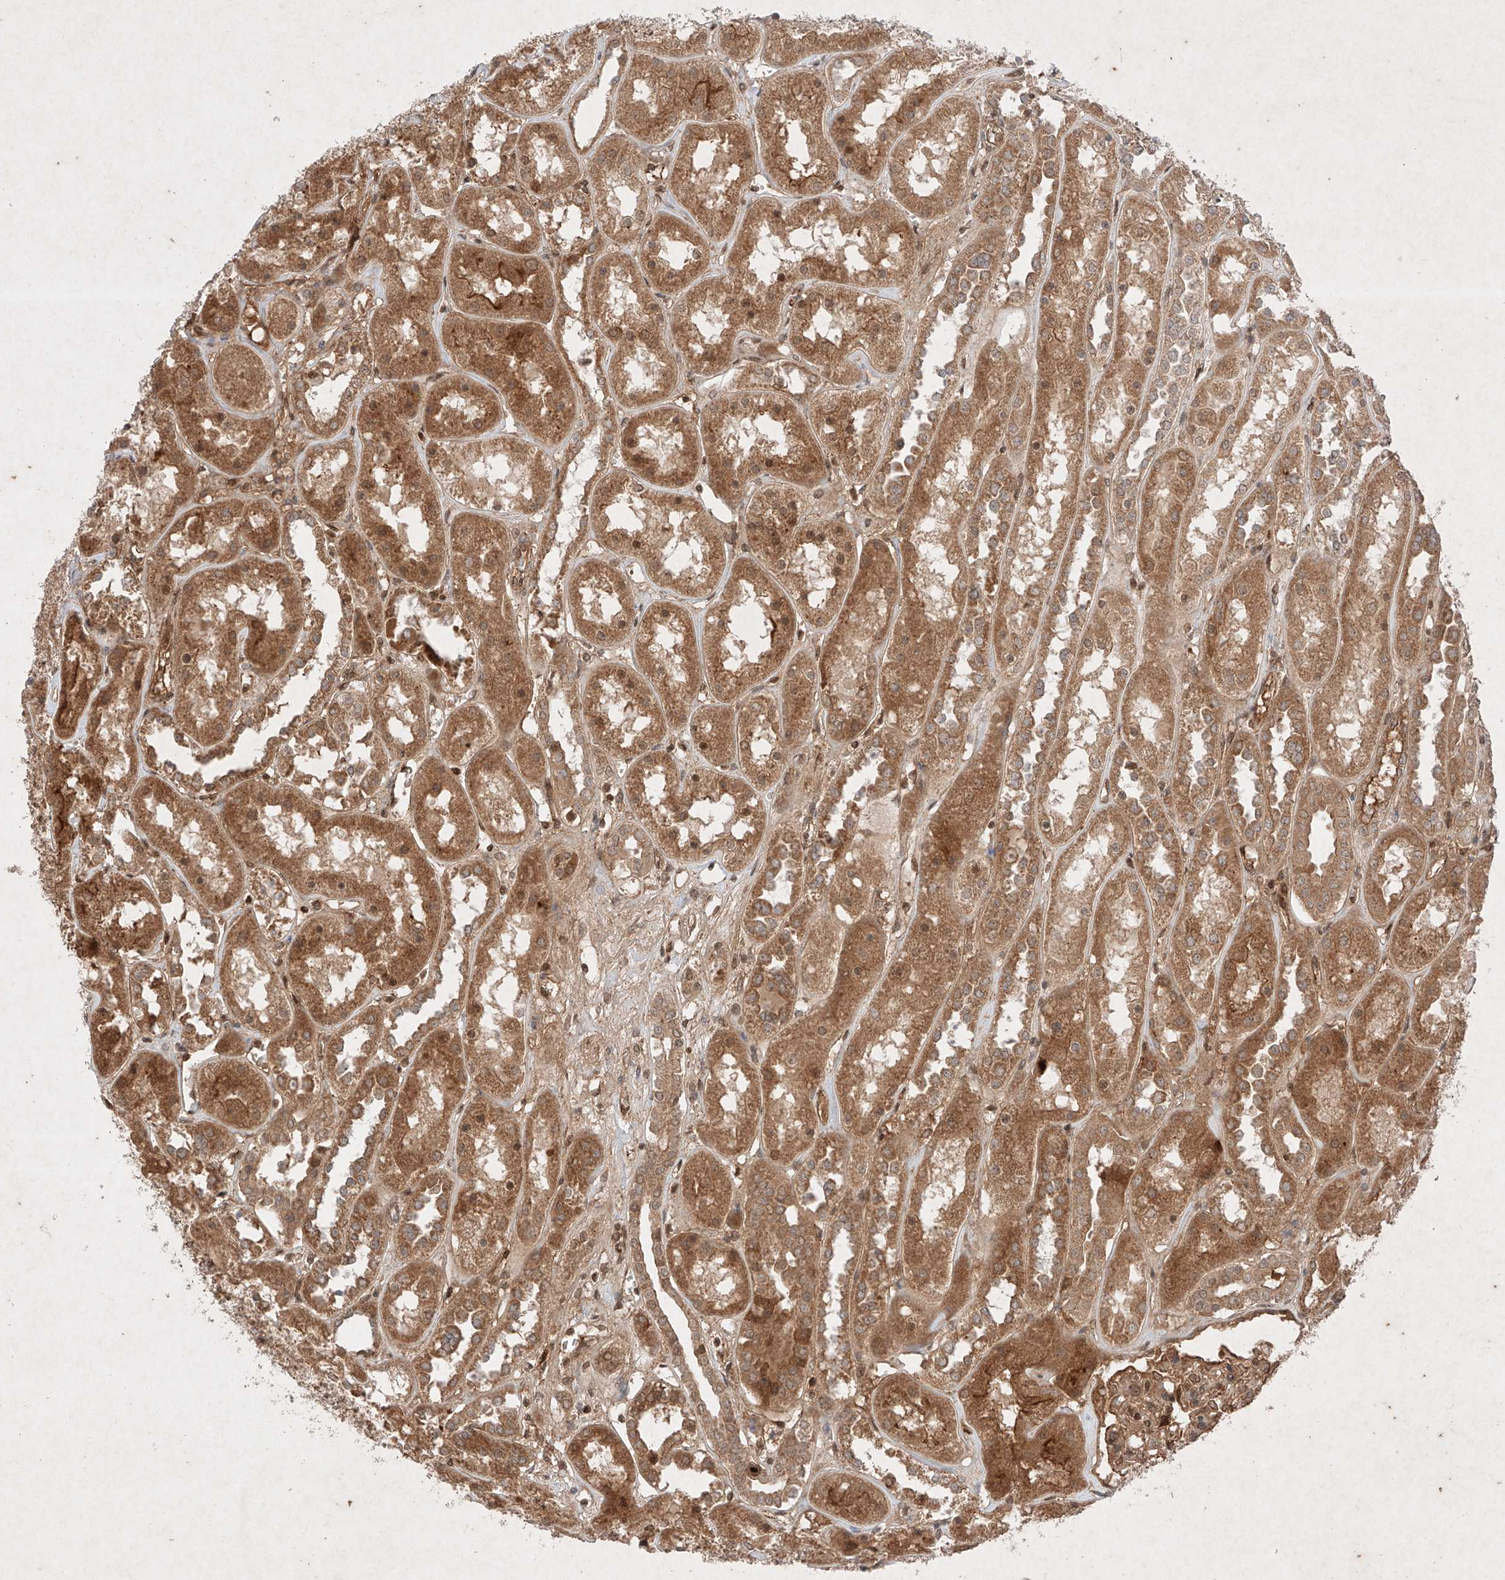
{"staining": {"intensity": "moderate", "quantity": ">75%", "location": "cytoplasmic/membranous,nuclear"}, "tissue": "kidney", "cell_type": "Cells in glomeruli", "image_type": "normal", "snomed": [{"axis": "morphology", "description": "Normal tissue, NOS"}, {"axis": "topography", "description": "Kidney"}], "caption": "A high-resolution image shows immunohistochemistry (IHC) staining of normal kidney, which reveals moderate cytoplasmic/membranous,nuclear positivity in about >75% of cells in glomeruli.", "gene": "RNF31", "patient": {"sex": "male", "age": 70}}